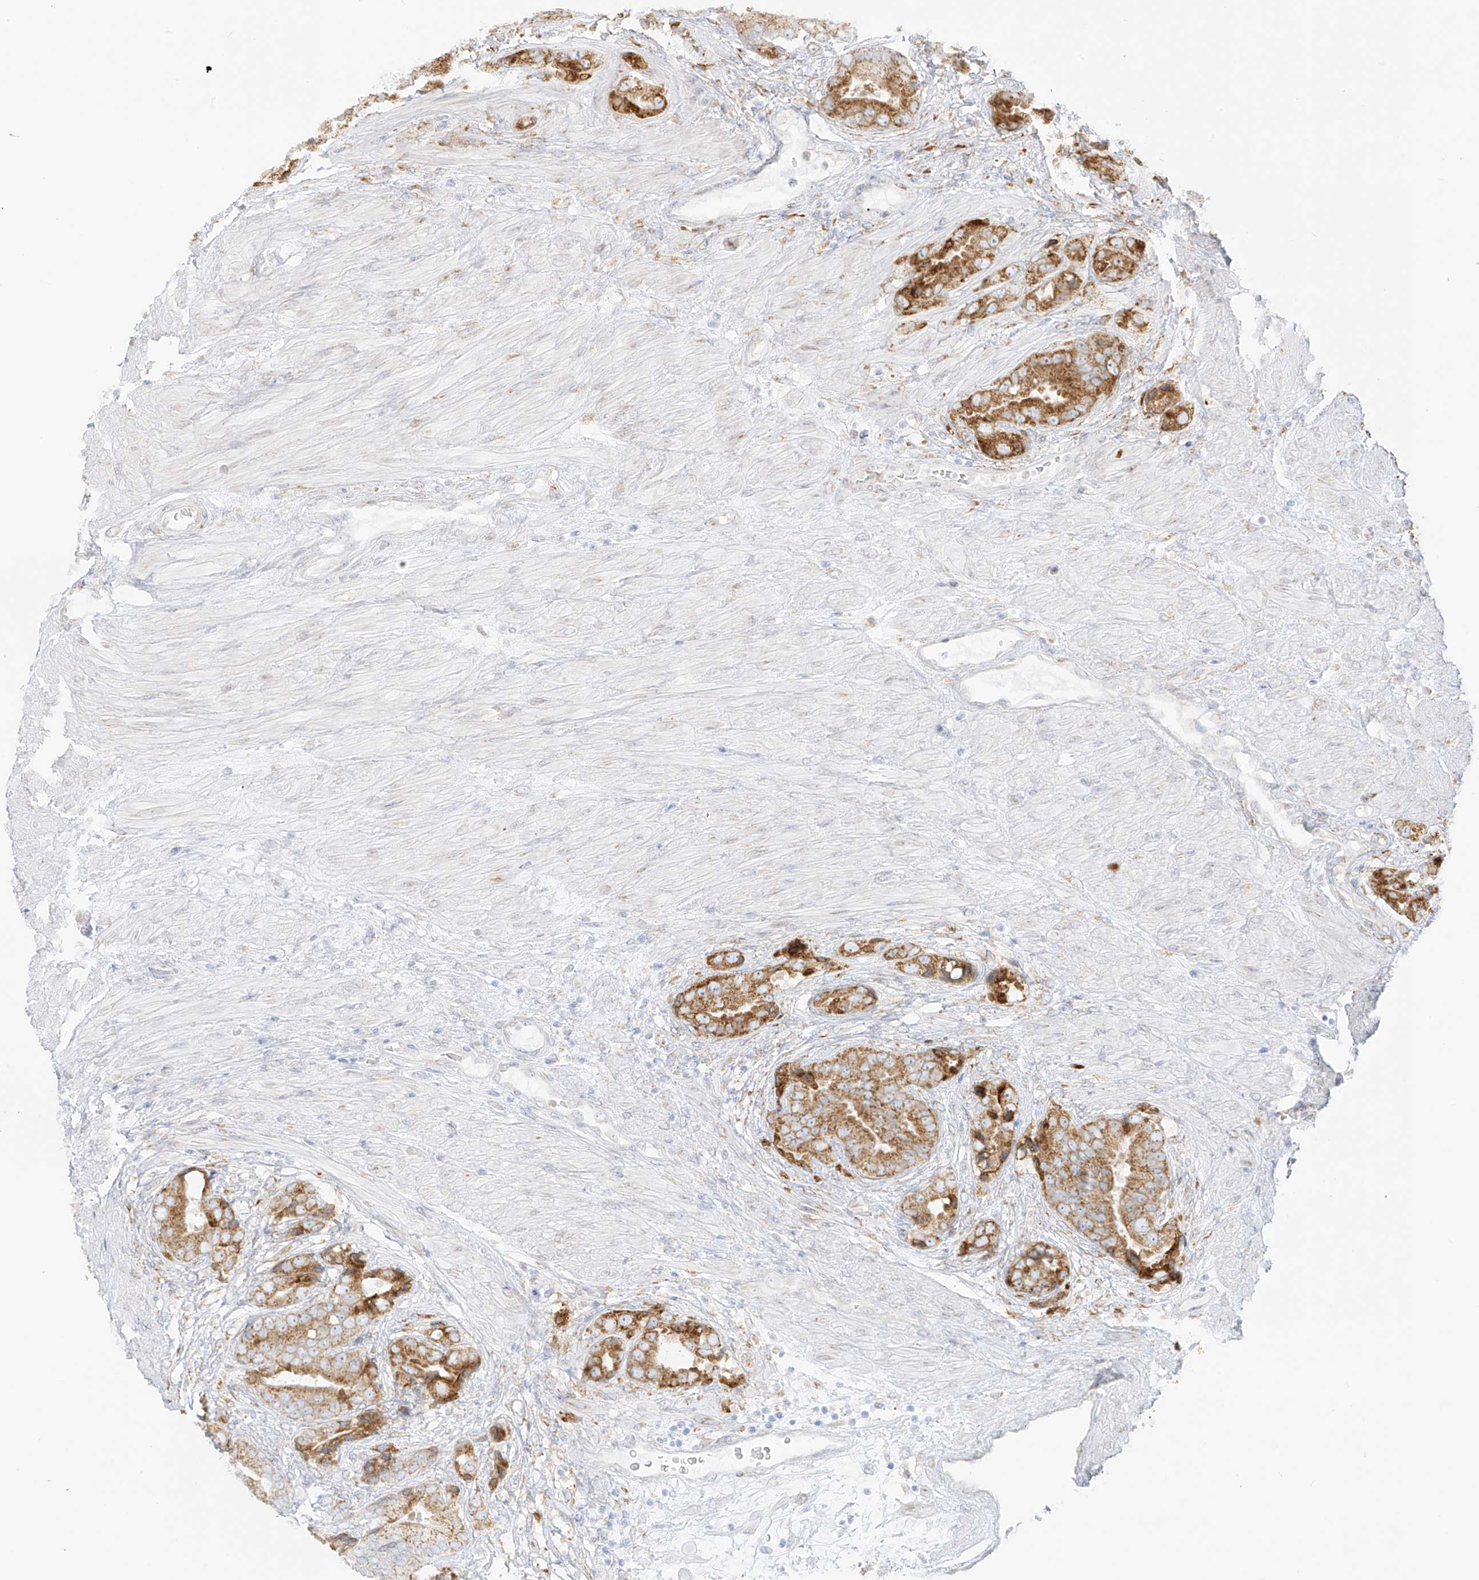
{"staining": {"intensity": "moderate", "quantity": ">75%", "location": "cytoplasmic/membranous"}, "tissue": "prostate cancer", "cell_type": "Tumor cells", "image_type": "cancer", "snomed": [{"axis": "morphology", "description": "Adenocarcinoma, High grade"}, {"axis": "topography", "description": "Prostate"}], "caption": "Human adenocarcinoma (high-grade) (prostate) stained with a brown dye displays moderate cytoplasmic/membranous positive expression in about >75% of tumor cells.", "gene": "LRRC59", "patient": {"sex": "male", "age": 70}}